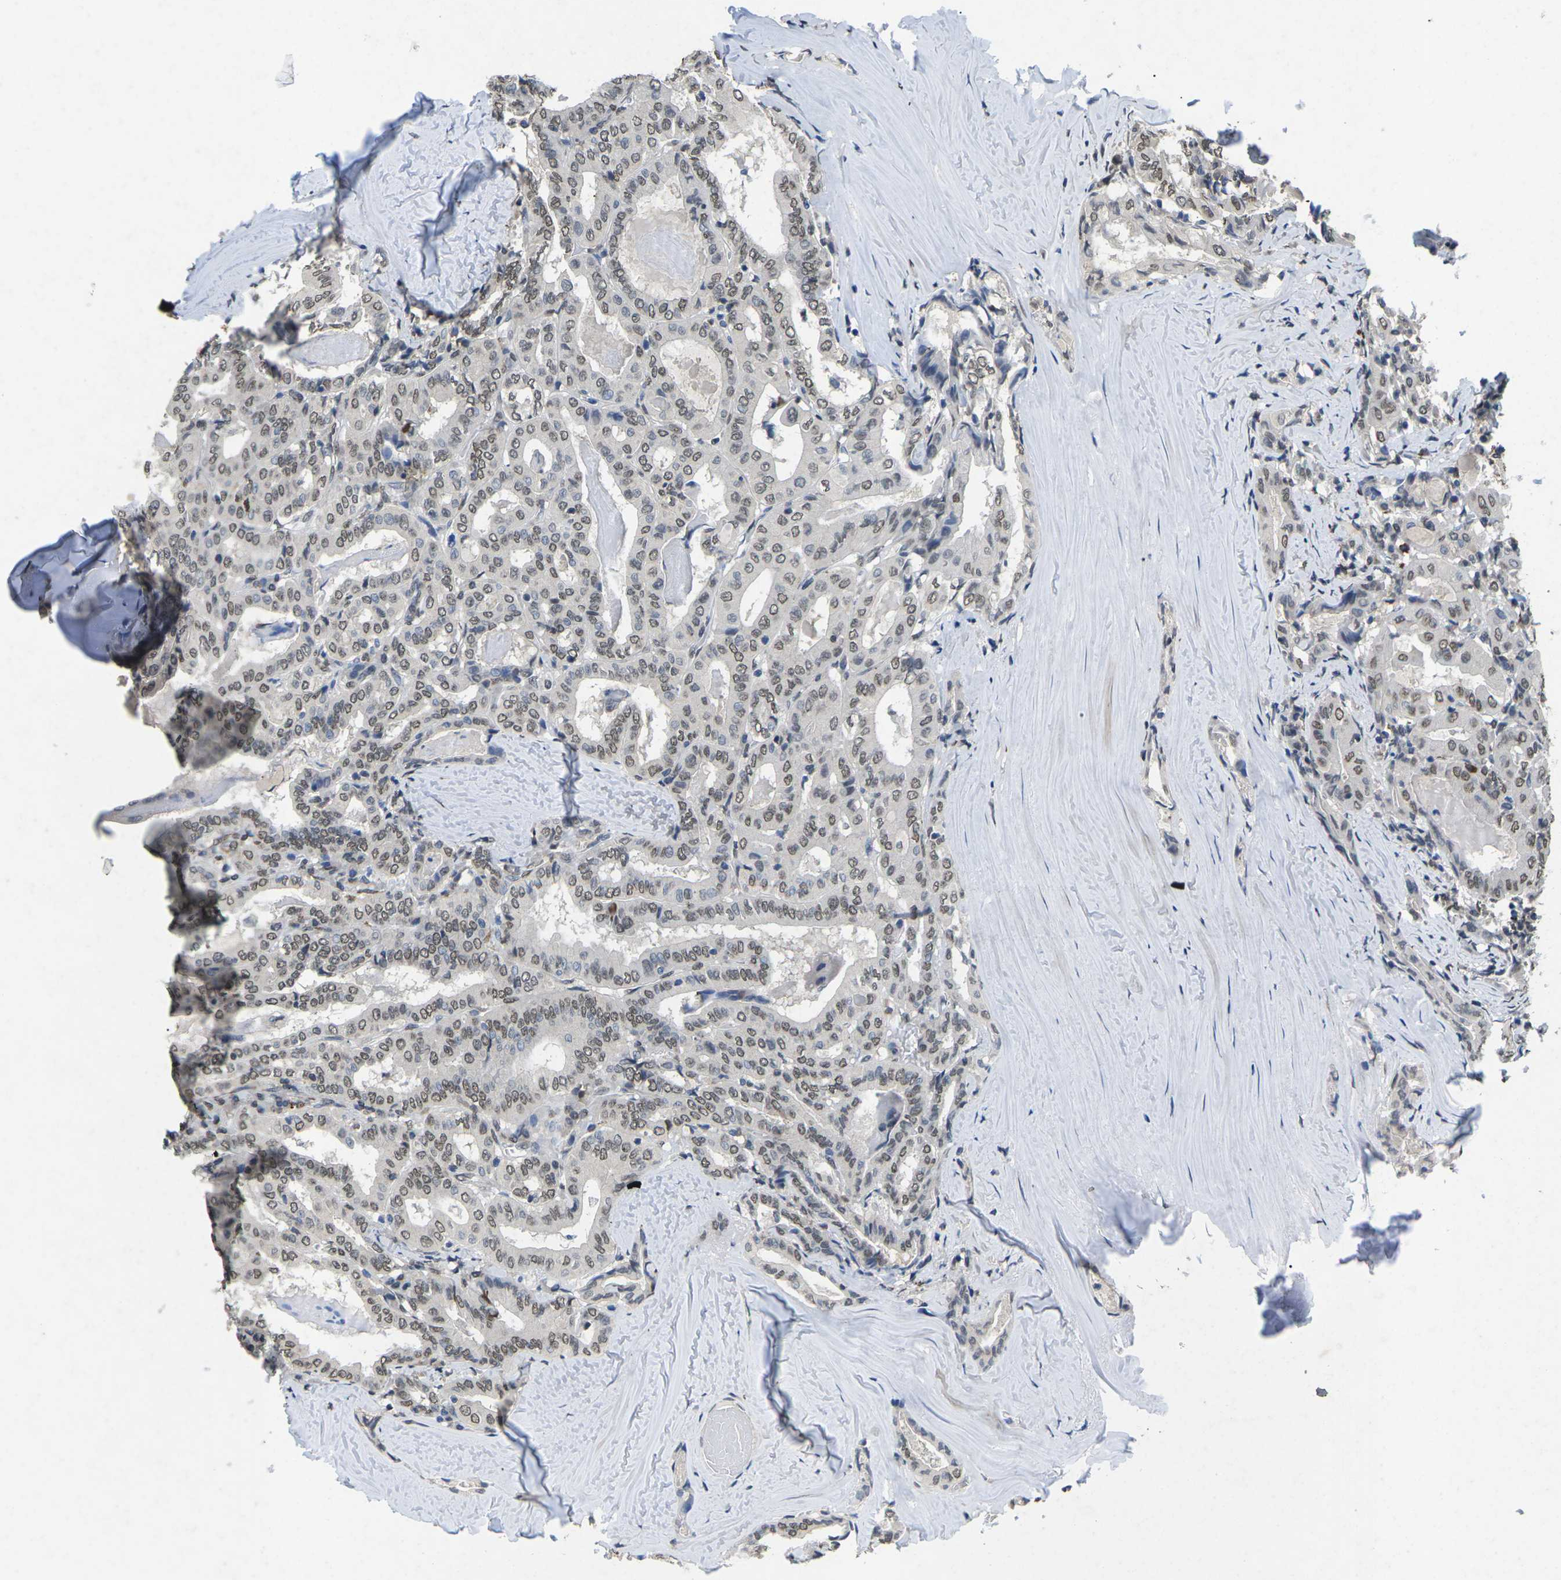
{"staining": {"intensity": "weak", "quantity": "25%-75%", "location": "nuclear"}, "tissue": "thyroid cancer", "cell_type": "Tumor cells", "image_type": "cancer", "snomed": [{"axis": "morphology", "description": "Papillary adenocarcinoma, NOS"}, {"axis": "topography", "description": "Thyroid gland"}], "caption": "An IHC micrograph of neoplastic tissue is shown. Protein staining in brown shows weak nuclear positivity in thyroid papillary adenocarcinoma within tumor cells.", "gene": "SCNN1B", "patient": {"sex": "female", "age": 42}}